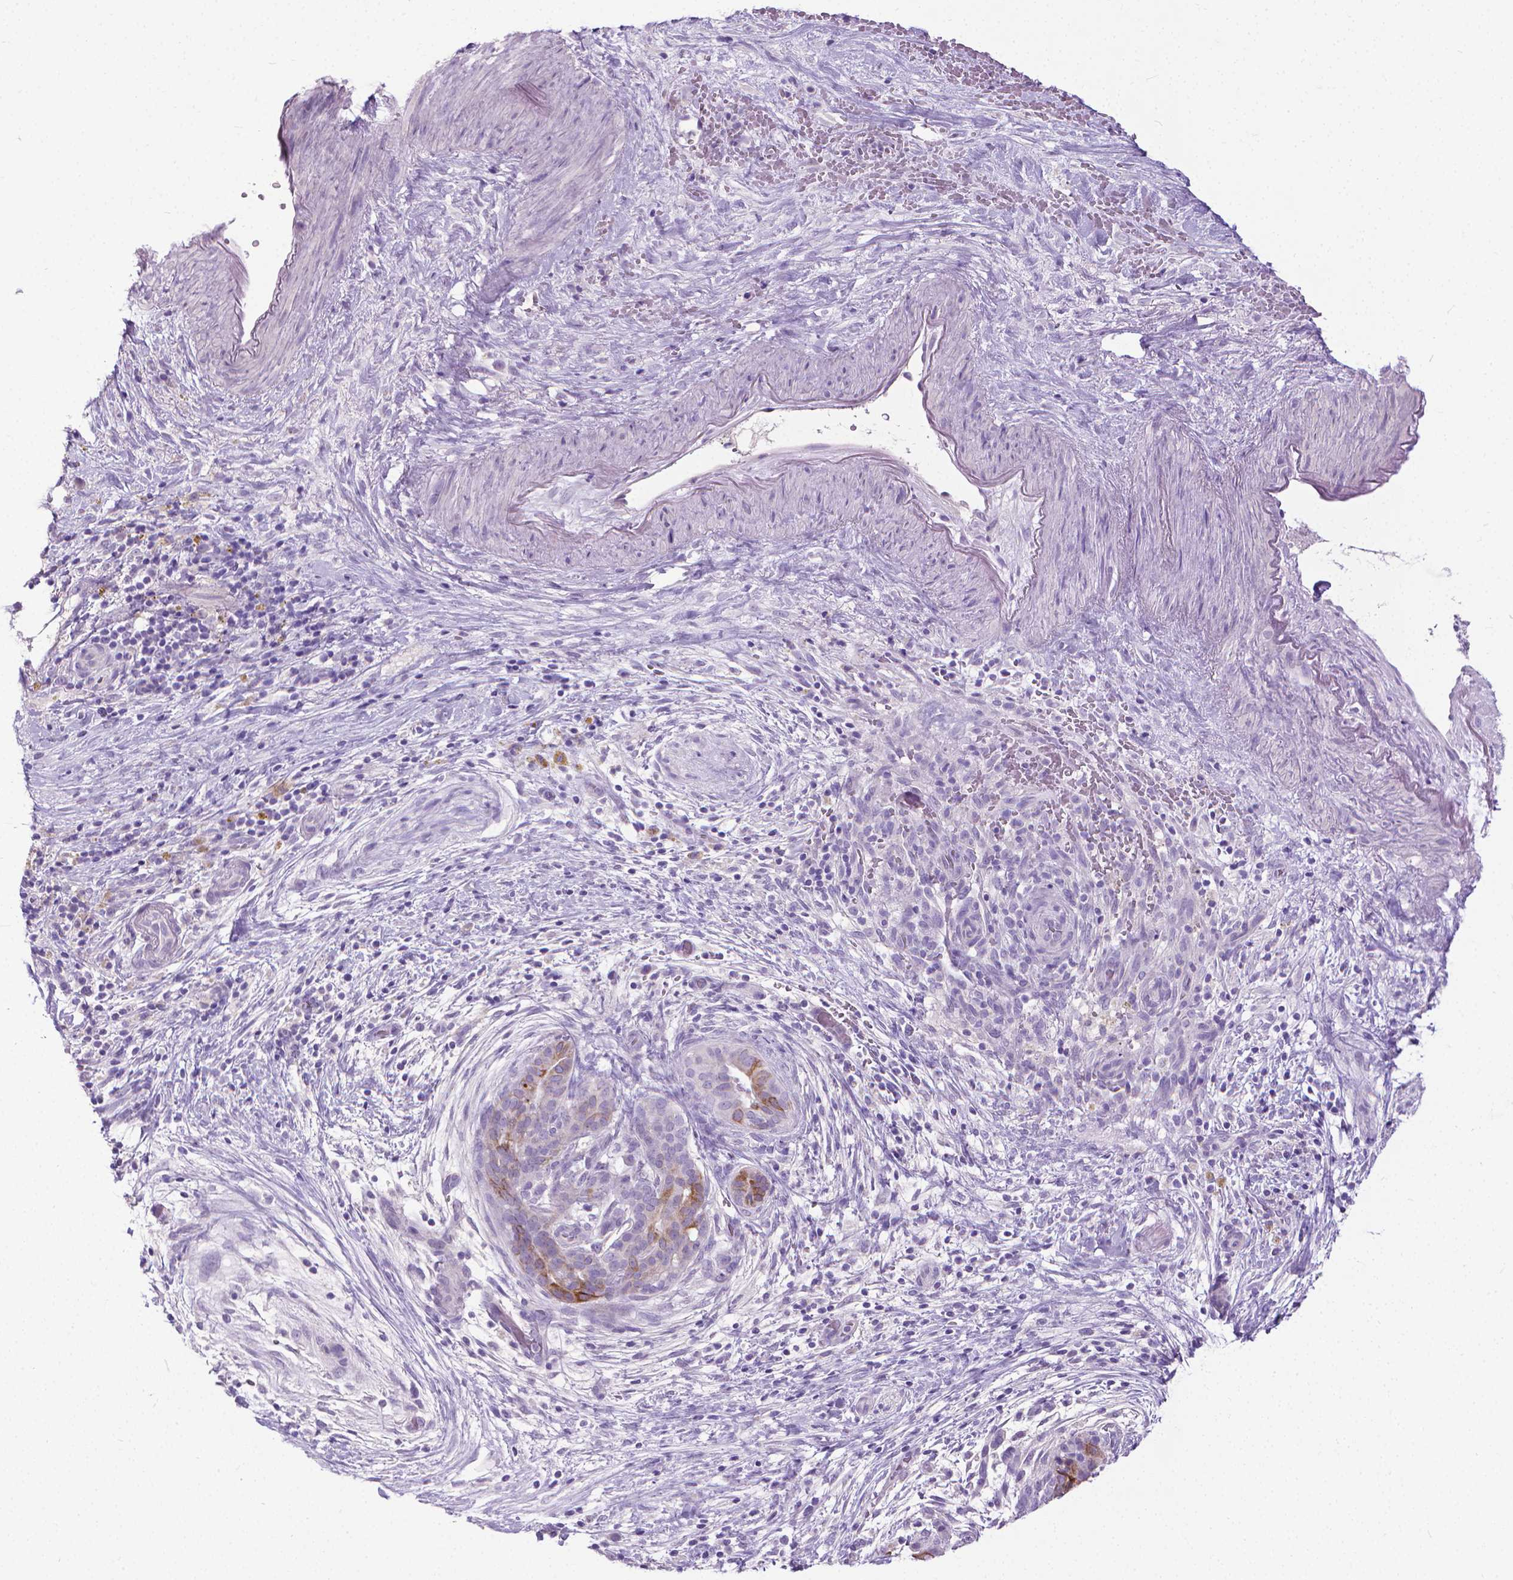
{"staining": {"intensity": "moderate", "quantity": "<25%", "location": "cytoplasmic/membranous"}, "tissue": "pancreatic cancer", "cell_type": "Tumor cells", "image_type": "cancer", "snomed": [{"axis": "morphology", "description": "Adenocarcinoma, NOS"}, {"axis": "topography", "description": "Pancreas"}], "caption": "A brown stain highlights moderate cytoplasmic/membranous expression of a protein in pancreatic cancer tumor cells.", "gene": "KRT5", "patient": {"sex": "male", "age": 44}}